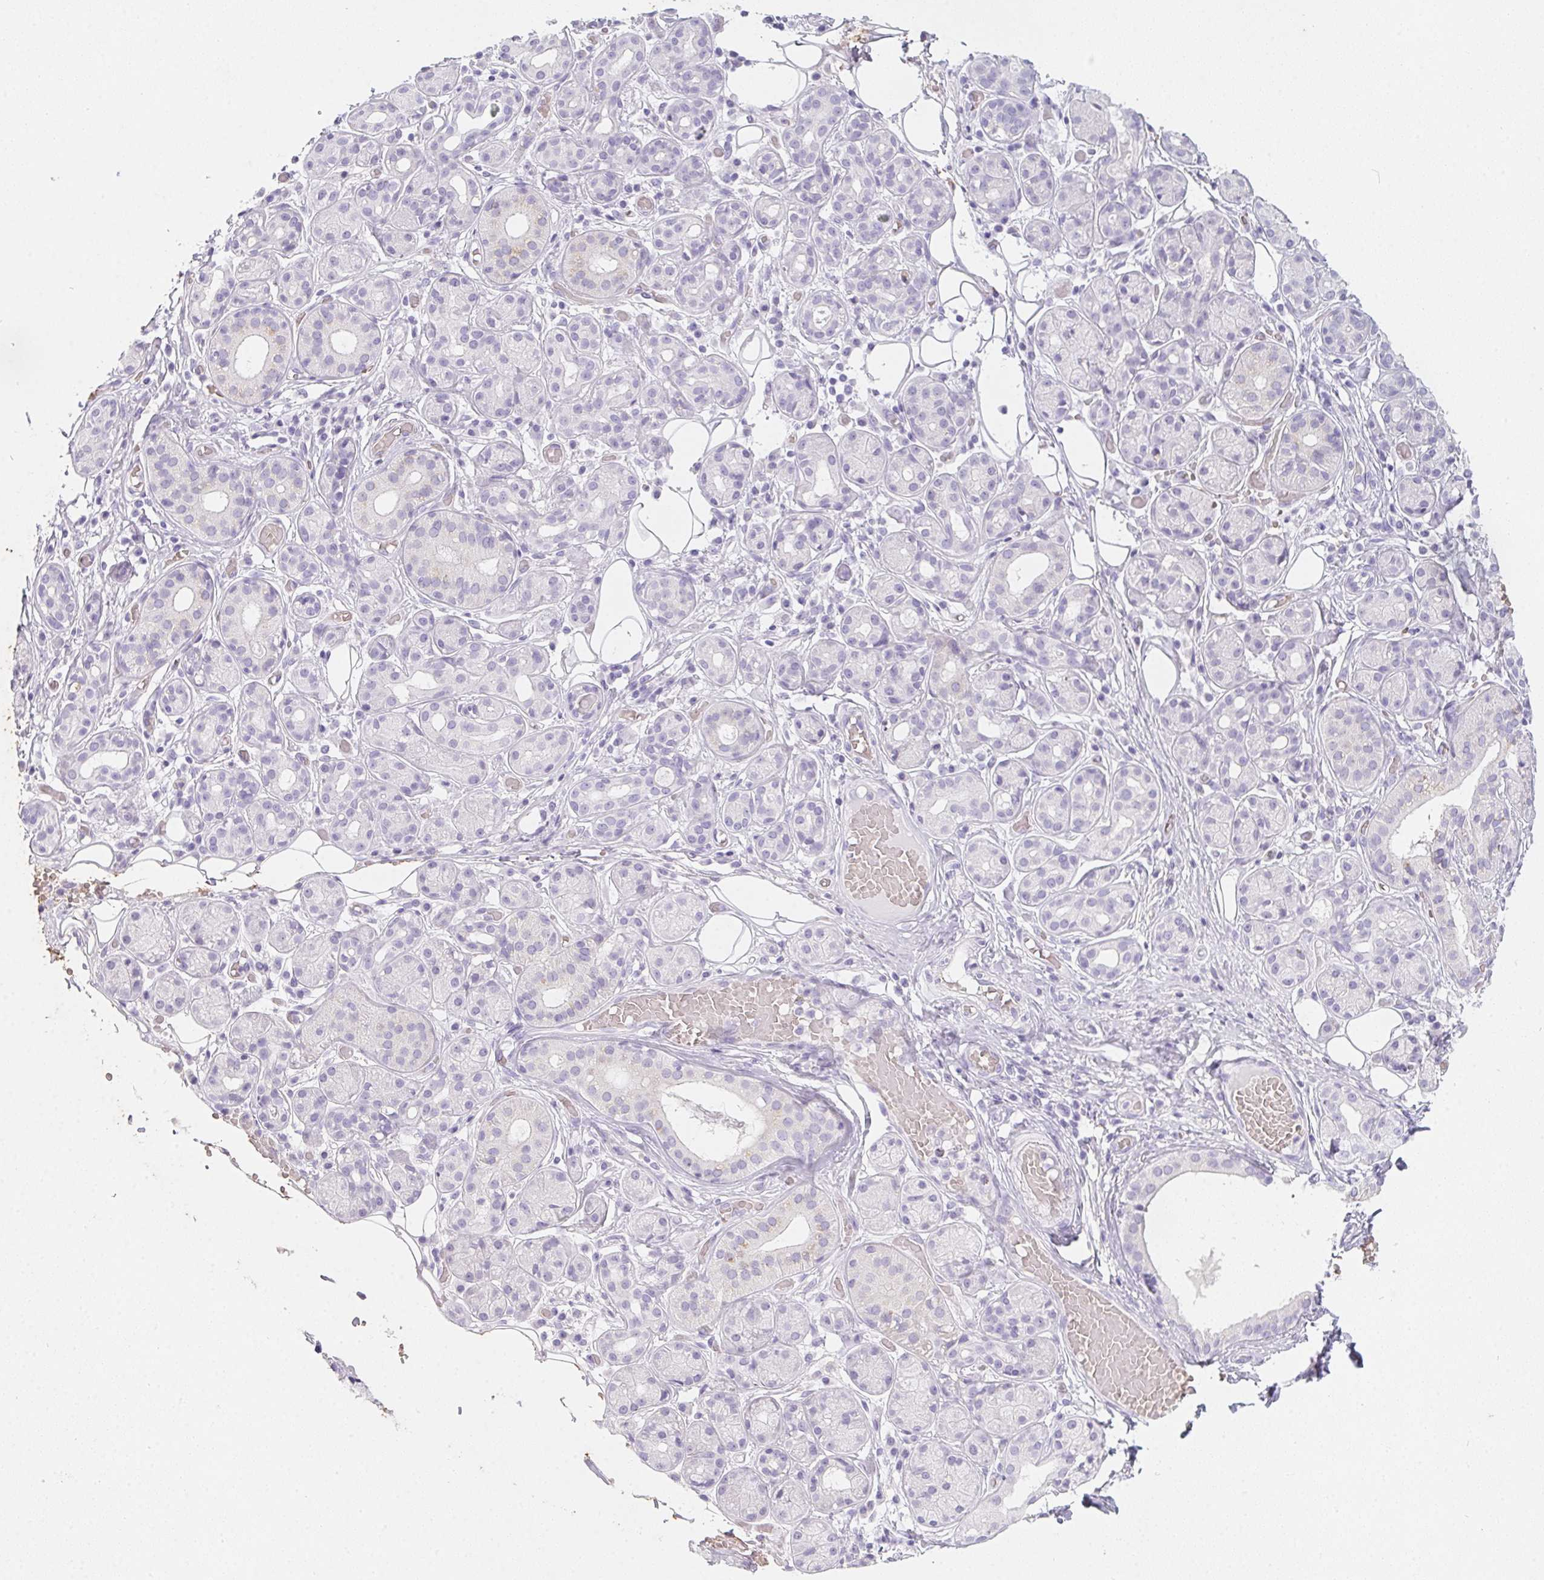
{"staining": {"intensity": "negative", "quantity": "none", "location": "none"}, "tissue": "salivary gland", "cell_type": "Glandular cells", "image_type": "normal", "snomed": [{"axis": "morphology", "description": "Normal tissue, NOS"}, {"axis": "topography", "description": "Salivary gland"}, {"axis": "topography", "description": "Peripheral nerve tissue"}], "caption": "A high-resolution photomicrograph shows immunohistochemistry staining of benign salivary gland, which displays no significant expression in glandular cells. (DAB immunohistochemistry (IHC) visualized using brightfield microscopy, high magnification).", "gene": "DCD", "patient": {"sex": "male", "age": 71}}